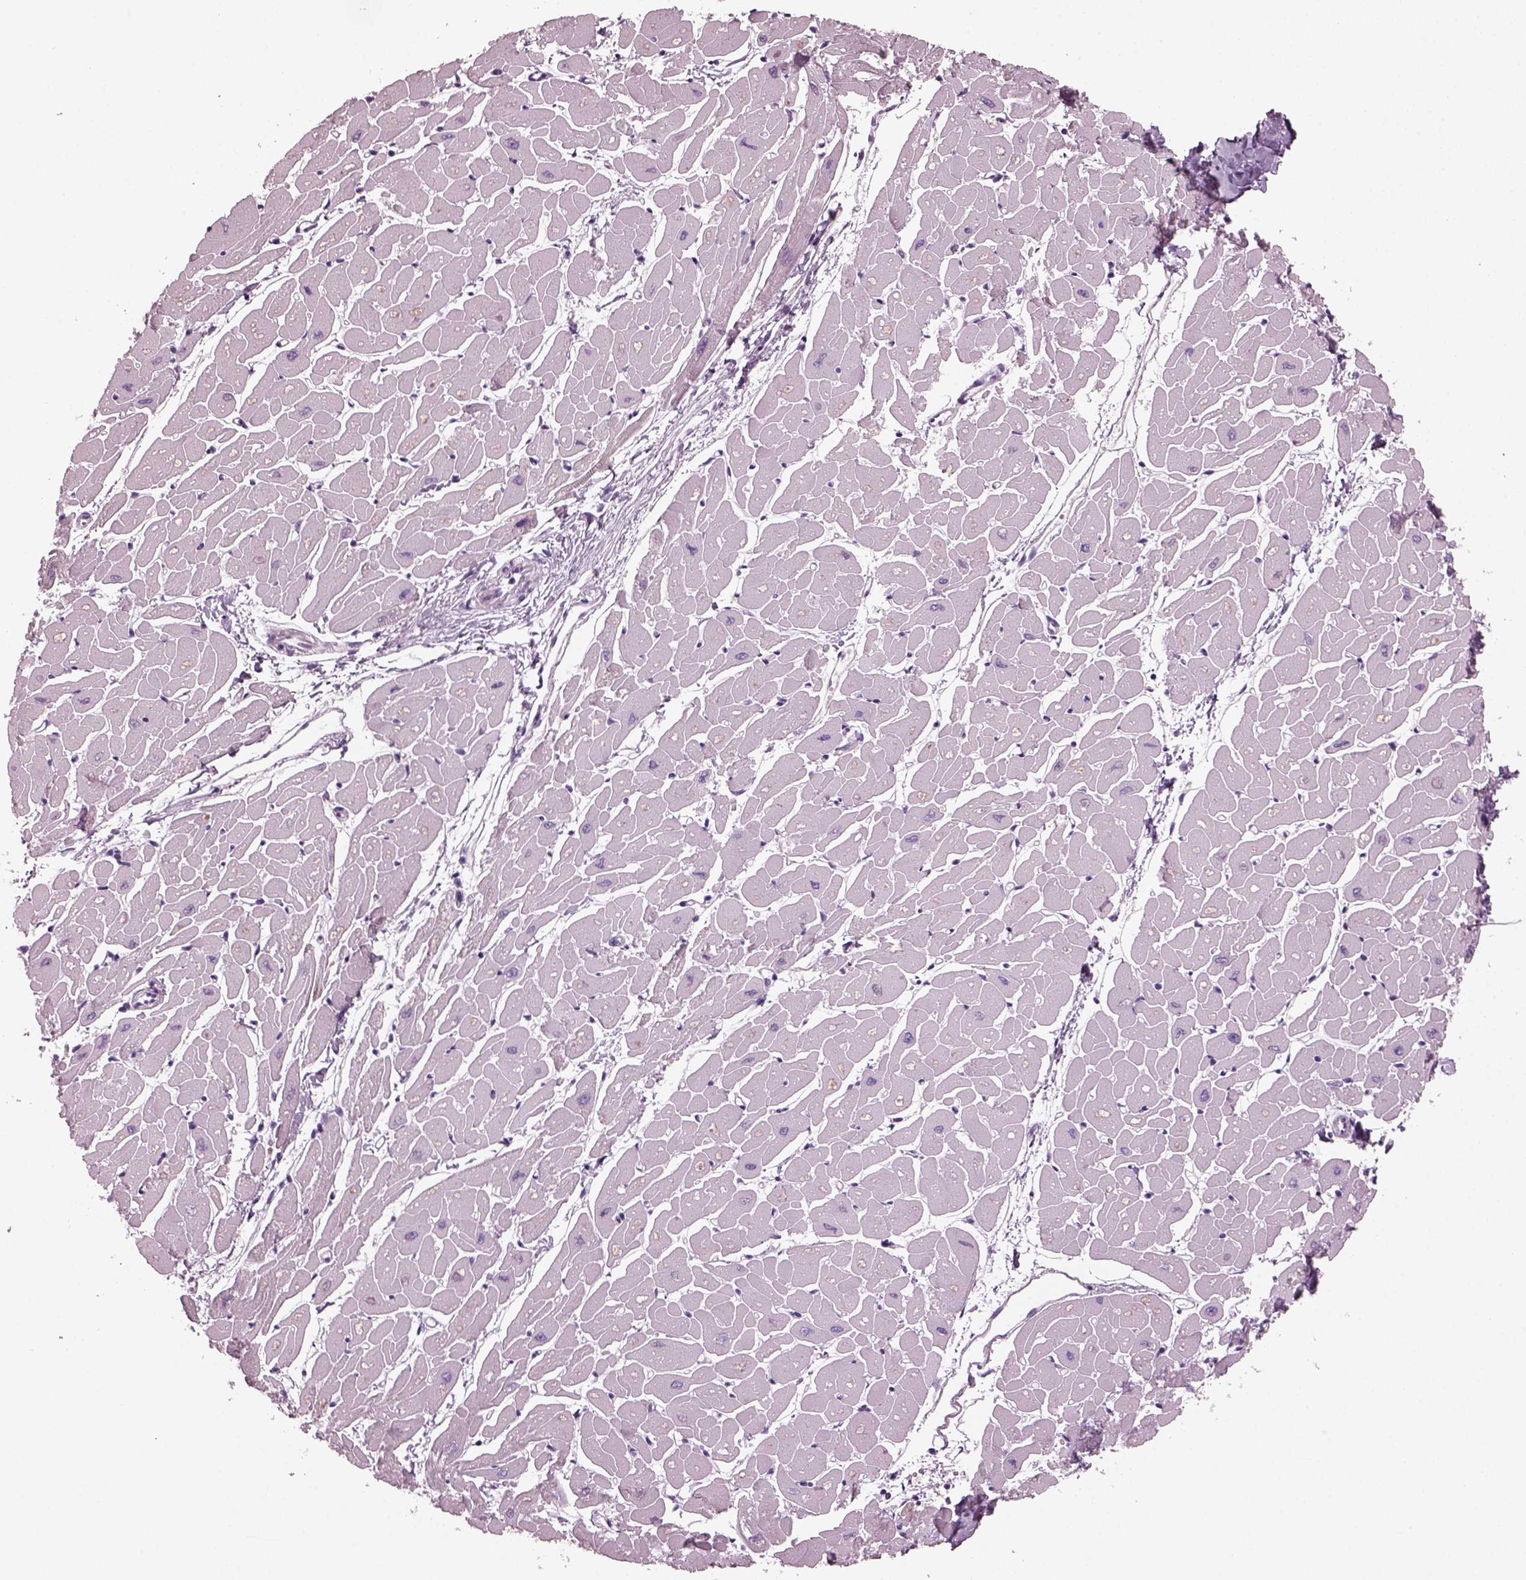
{"staining": {"intensity": "negative", "quantity": "none", "location": "none"}, "tissue": "heart muscle", "cell_type": "Cardiomyocytes", "image_type": "normal", "snomed": [{"axis": "morphology", "description": "Normal tissue, NOS"}, {"axis": "topography", "description": "Heart"}], "caption": "Cardiomyocytes show no significant expression in unremarkable heart muscle. The staining was performed using DAB (3,3'-diaminobenzidine) to visualize the protein expression in brown, while the nuclei were stained in blue with hematoxylin (Magnification: 20x).", "gene": "PDC", "patient": {"sex": "male", "age": 57}}